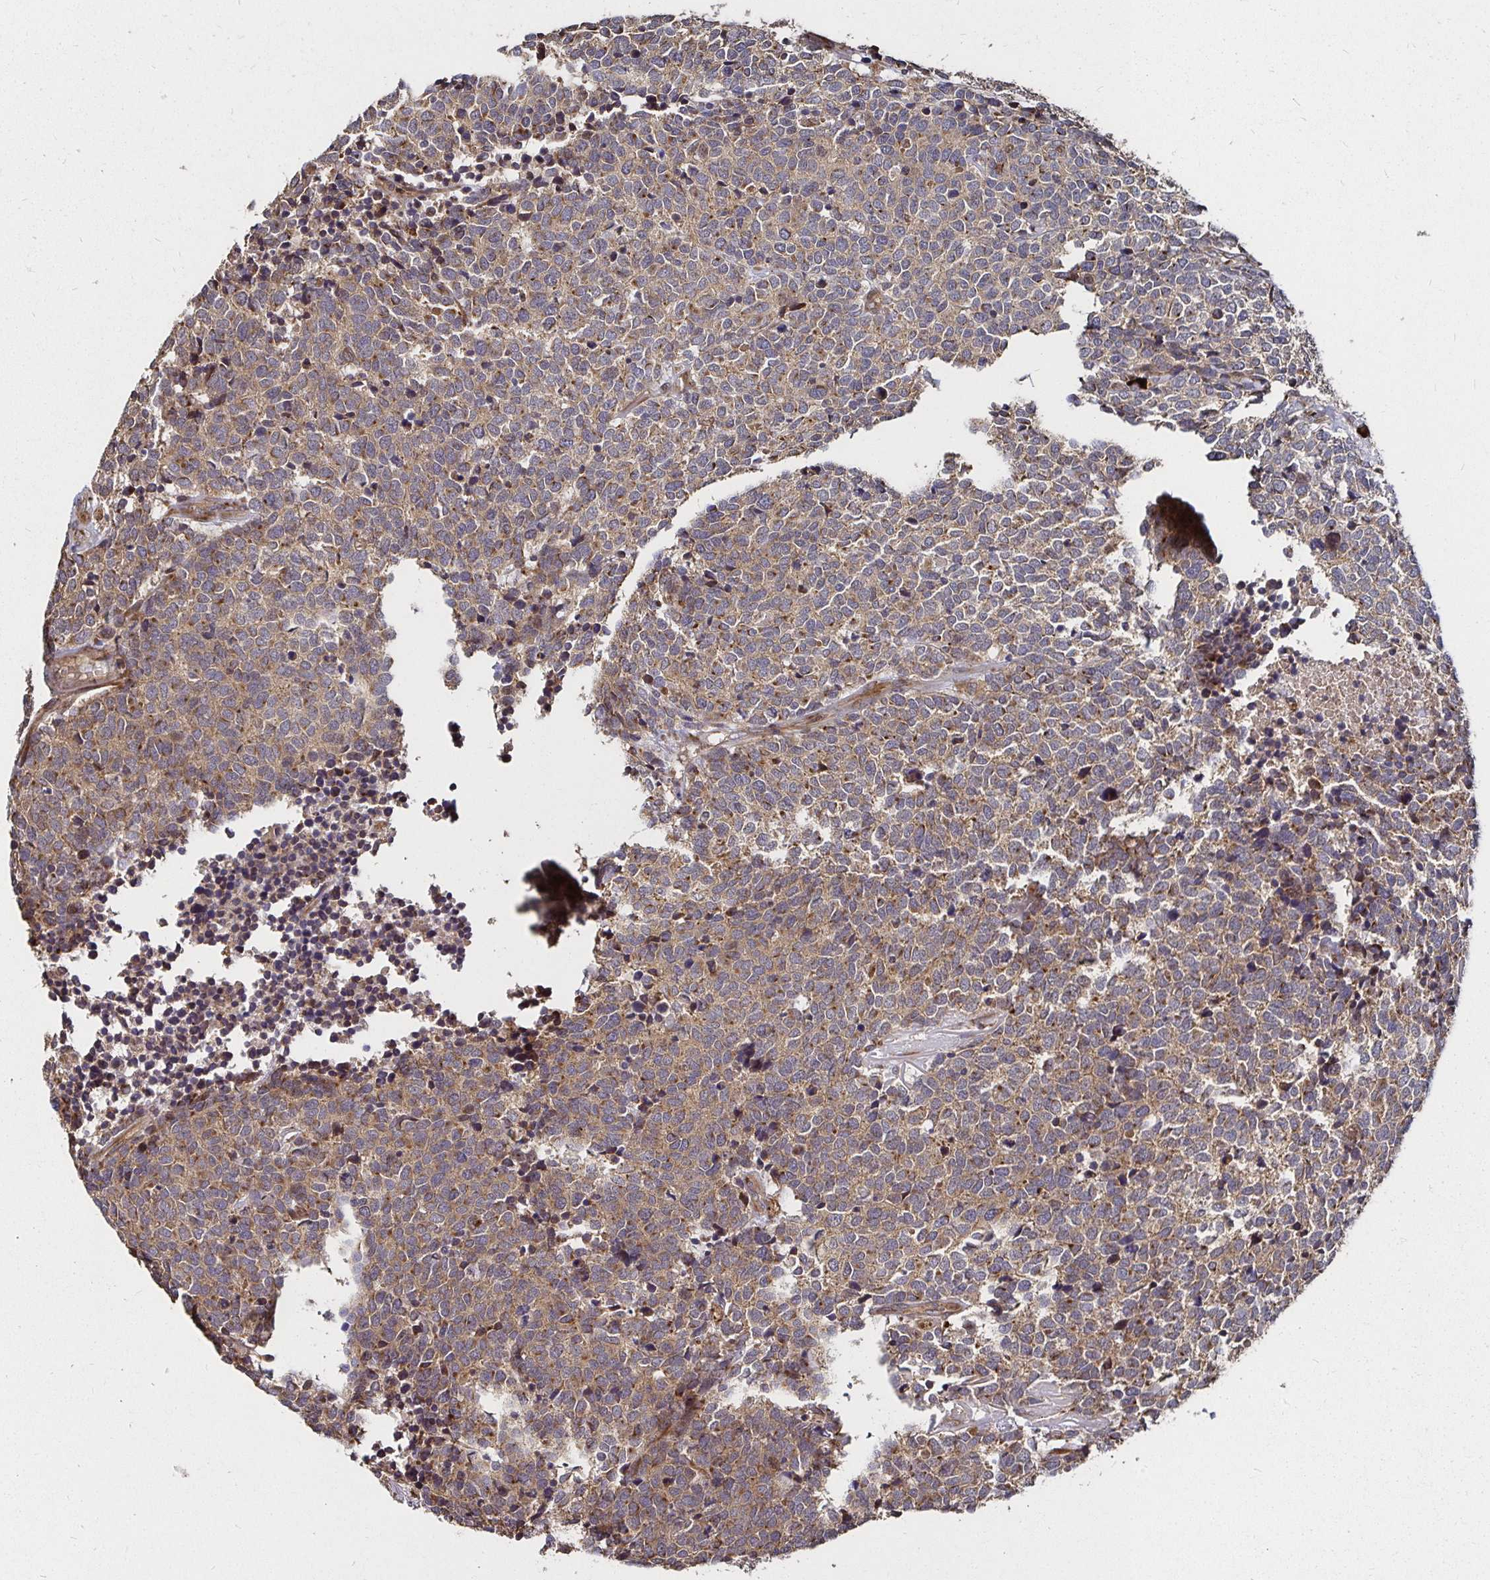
{"staining": {"intensity": "weak", "quantity": ">75%", "location": "cytoplasmic/membranous"}, "tissue": "carcinoid", "cell_type": "Tumor cells", "image_type": "cancer", "snomed": [{"axis": "morphology", "description": "Carcinoid, malignant, NOS"}, {"axis": "topography", "description": "Skin"}], "caption": "The photomicrograph reveals immunohistochemical staining of carcinoid (malignant). There is weak cytoplasmic/membranous expression is present in about >75% of tumor cells. The staining was performed using DAB (3,3'-diaminobenzidine), with brown indicating positive protein expression. Nuclei are stained blue with hematoxylin.", "gene": "MLST8", "patient": {"sex": "female", "age": 79}}